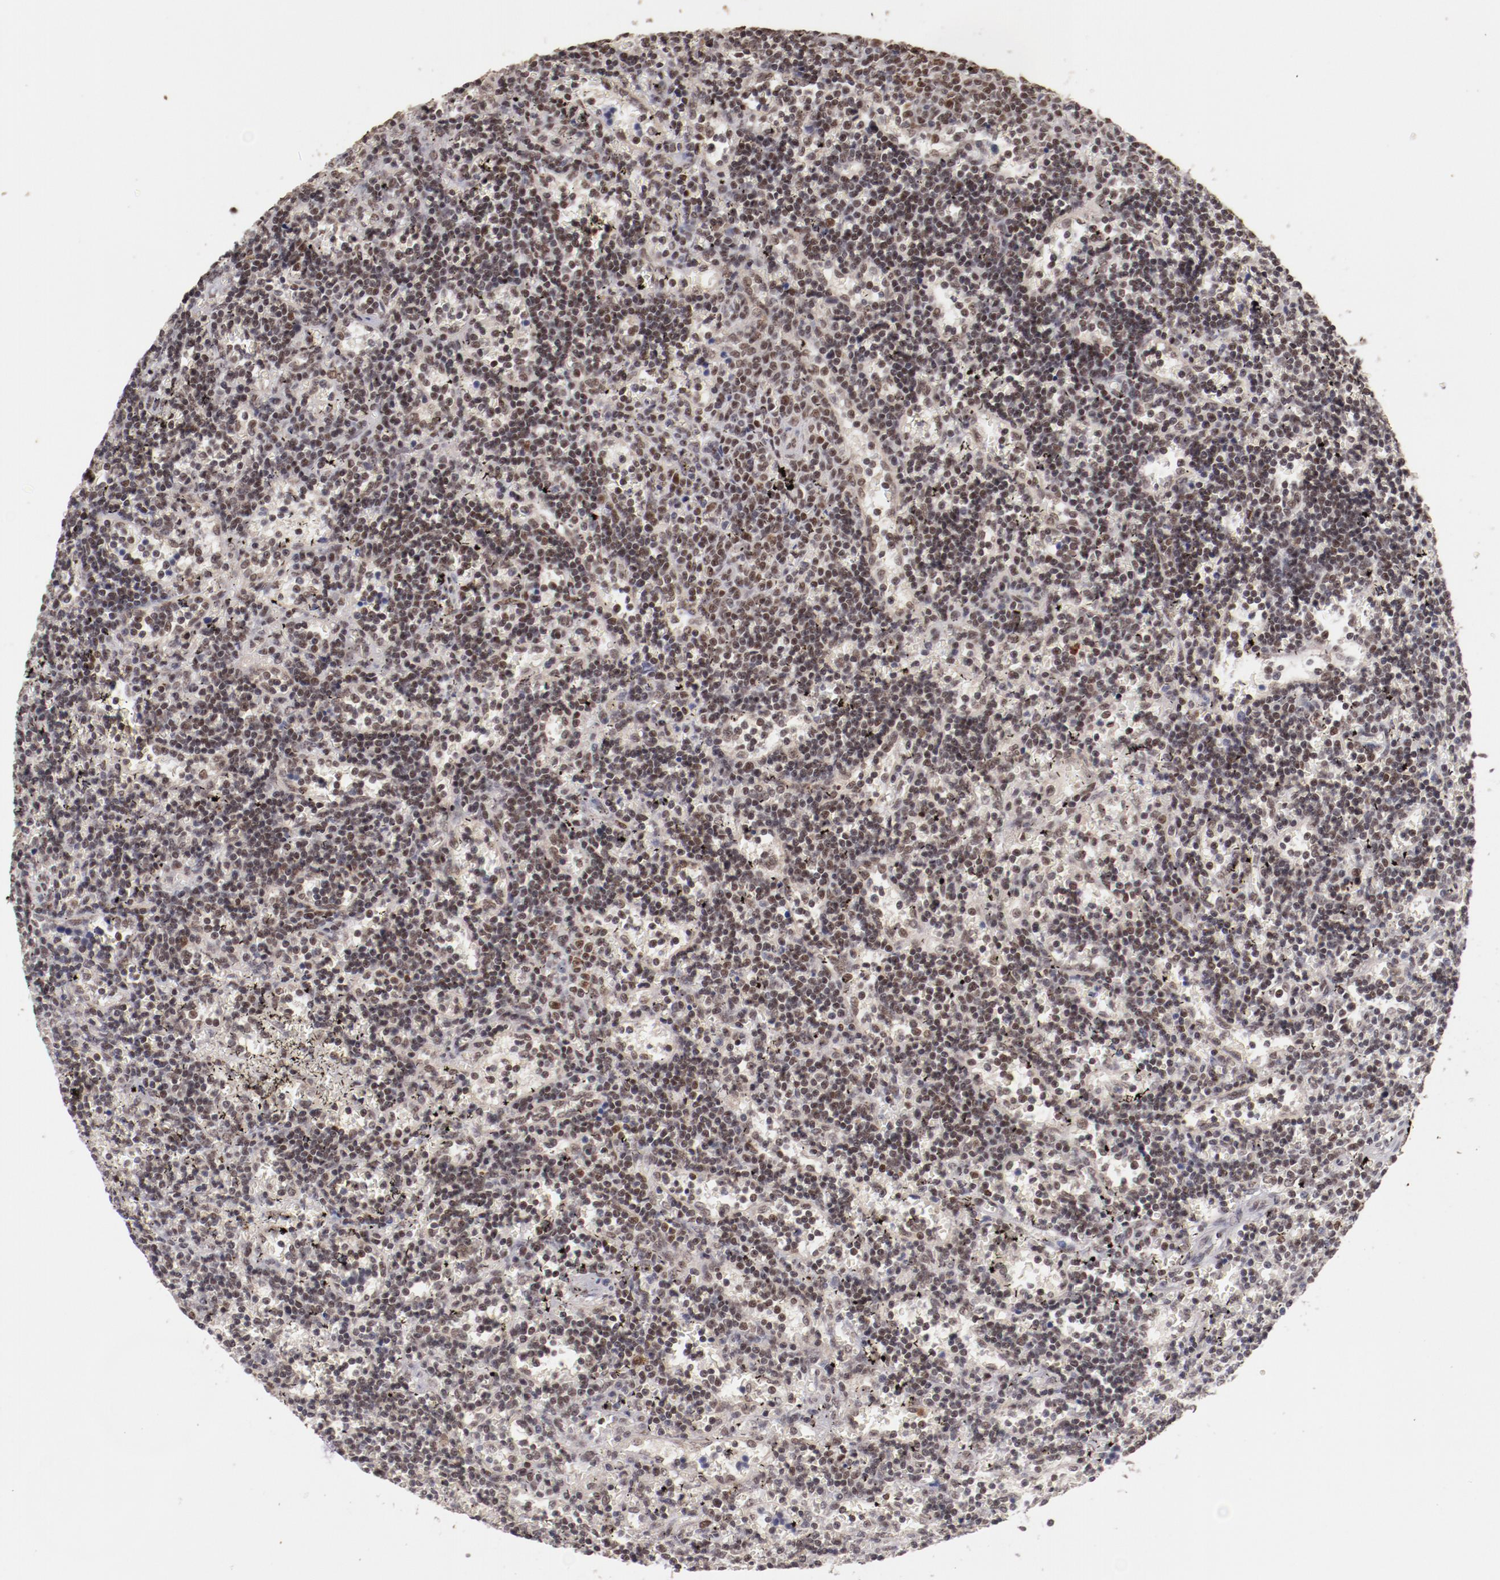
{"staining": {"intensity": "moderate", "quantity": ">75%", "location": "nuclear"}, "tissue": "lymphoma", "cell_type": "Tumor cells", "image_type": "cancer", "snomed": [{"axis": "morphology", "description": "Malignant lymphoma, non-Hodgkin's type, Low grade"}, {"axis": "topography", "description": "Spleen"}], "caption": "Lymphoma tissue shows moderate nuclear positivity in about >75% of tumor cells (DAB = brown stain, brightfield microscopy at high magnification).", "gene": "CLOCK", "patient": {"sex": "male", "age": 60}}